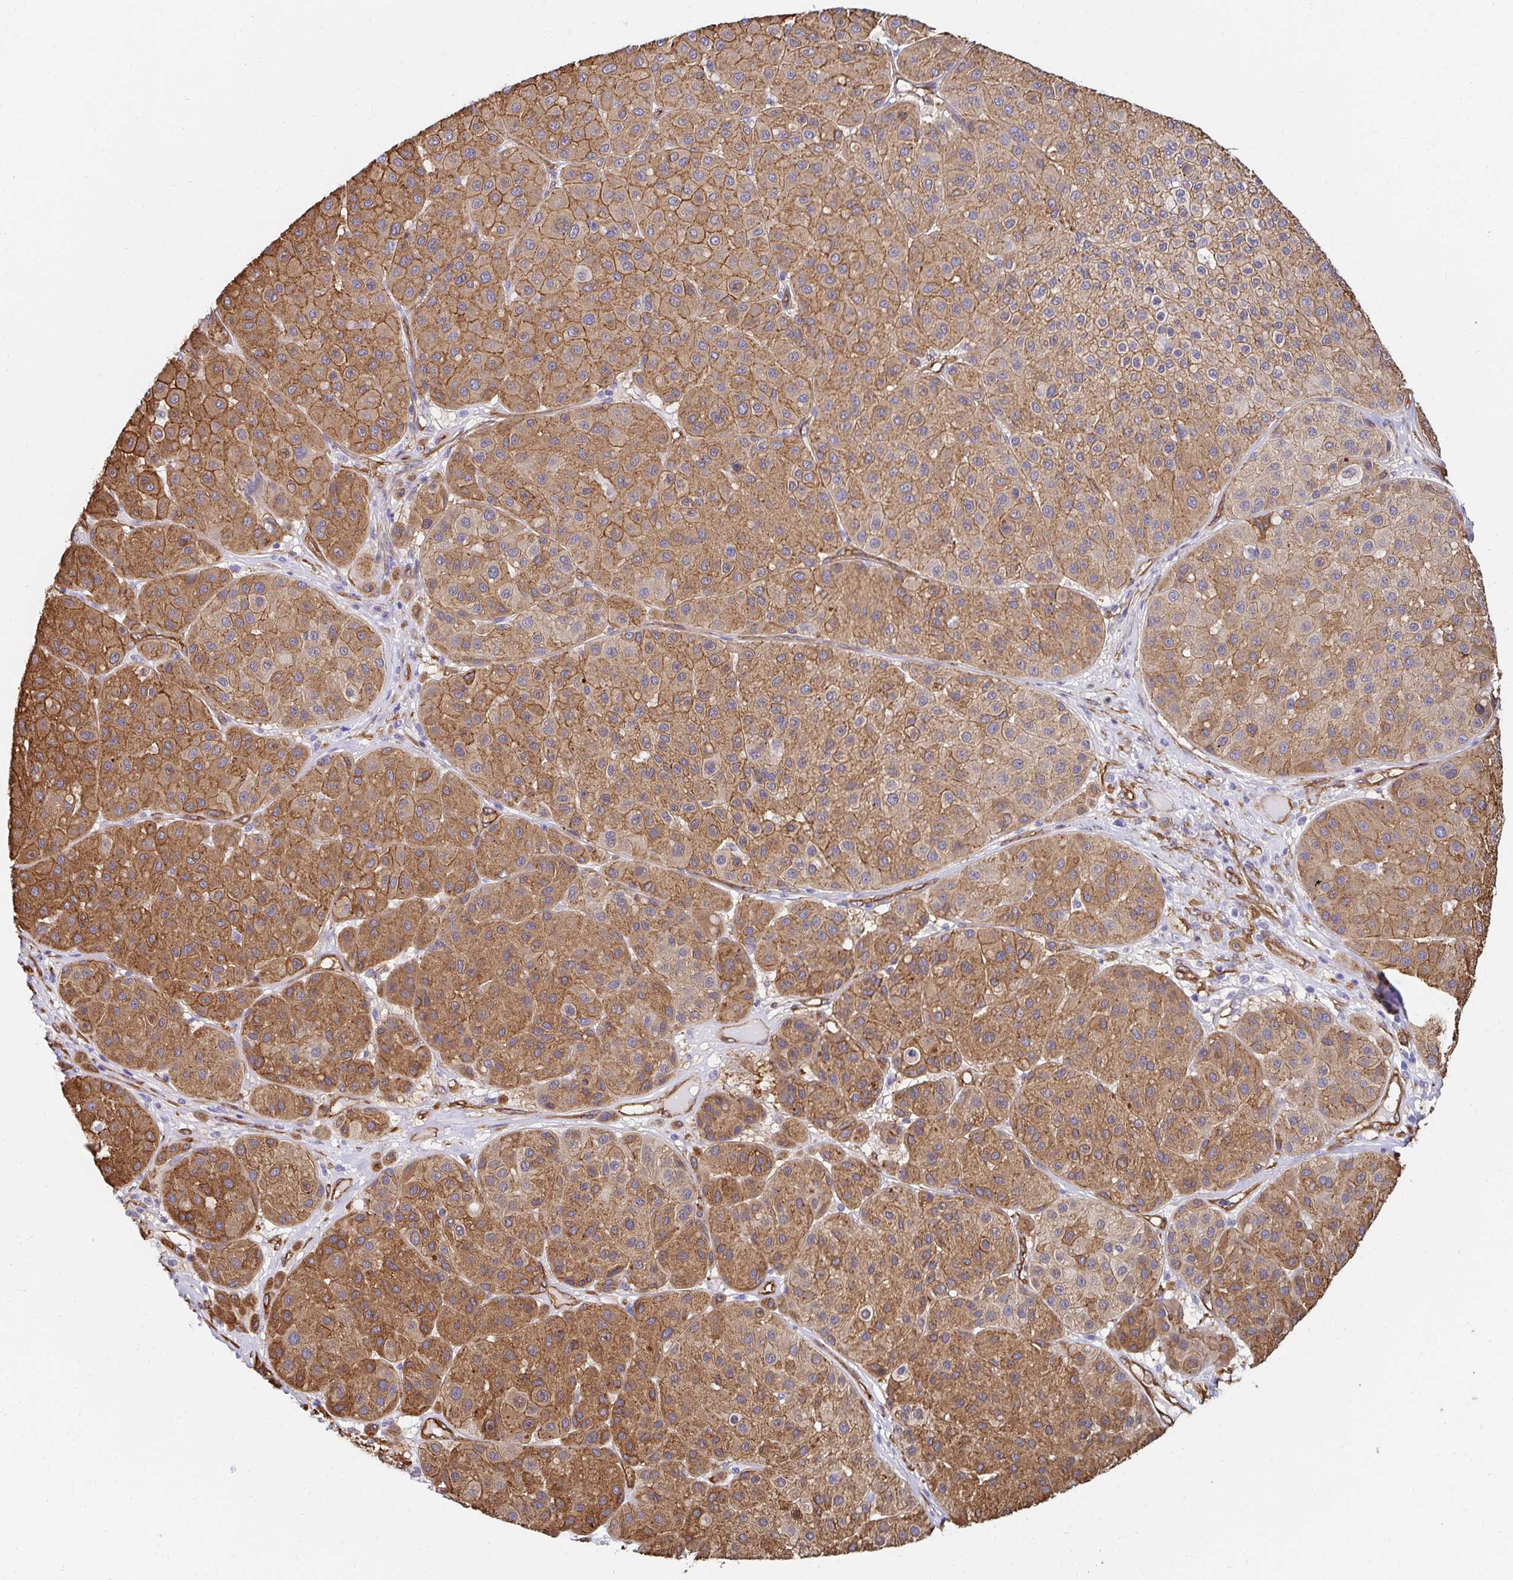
{"staining": {"intensity": "moderate", "quantity": ">75%", "location": "cytoplasmic/membranous"}, "tissue": "melanoma", "cell_type": "Tumor cells", "image_type": "cancer", "snomed": [{"axis": "morphology", "description": "Malignant melanoma, Metastatic site"}, {"axis": "topography", "description": "Smooth muscle"}], "caption": "Brown immunohistochemical staining in human malignant melanoma (metastatic site) exhibits moderate cytoplasmic/membranous staining in approximately >75% of tumor cells.", "gene": "CTTN", "patient": {"sex": "male", "age": 41}}